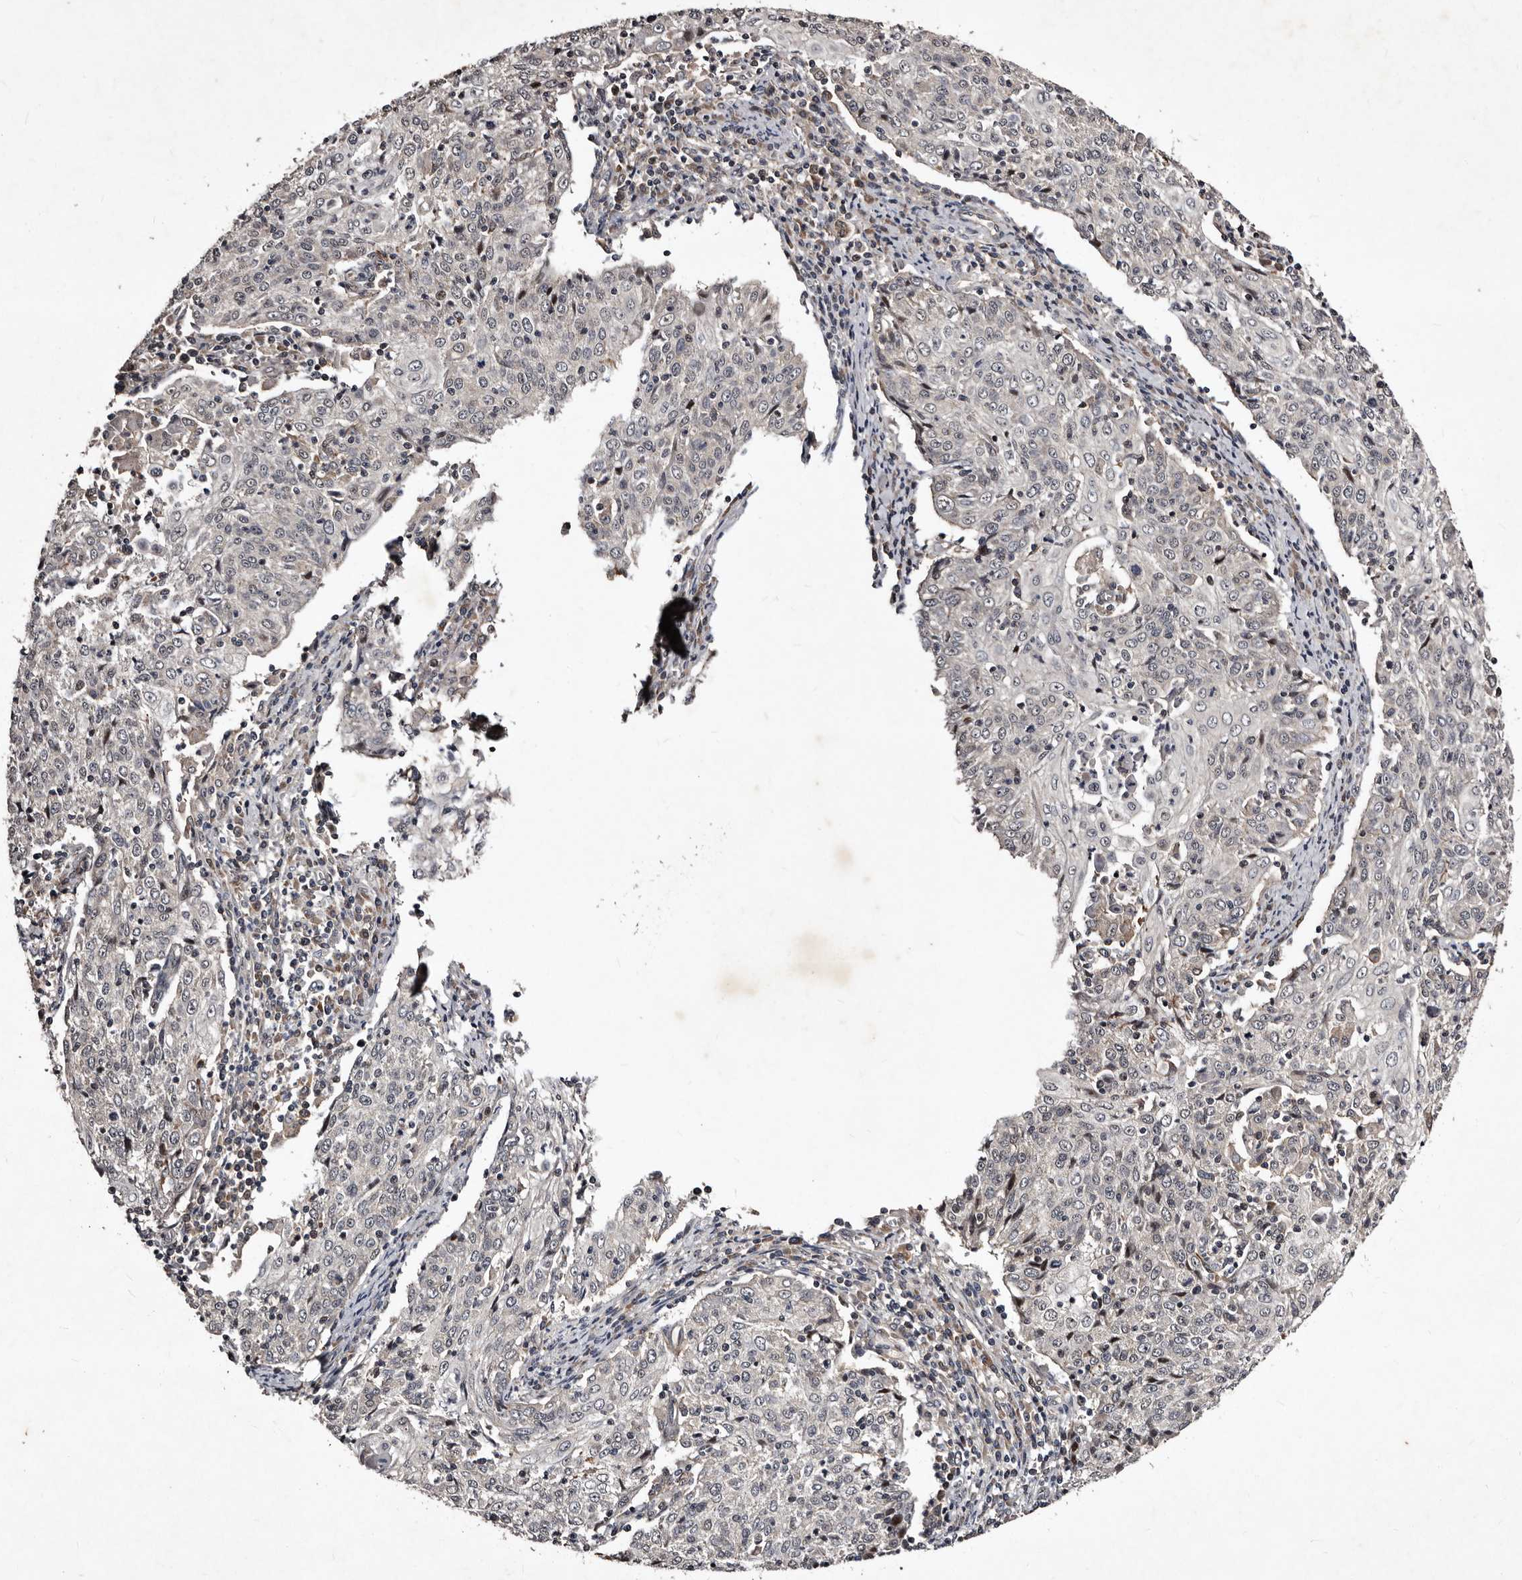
{"staining": {"intensity": "negative", "quantity": "none", "location": "none"}, "tissue": "cervical cancer", "cell_type": "Tumor cells", "image_type": "cancer", "snomed": [{"axis": "morphology", "description": "Squamous cell carcinoma, NOS"}, {"axis": "topography", "description": "Cervix"}], "caption": "There is no significant staining in tumor cells of cervical cancer.", "gene": "MKRN3", "patient": {"sex": "female", "age": 48}}